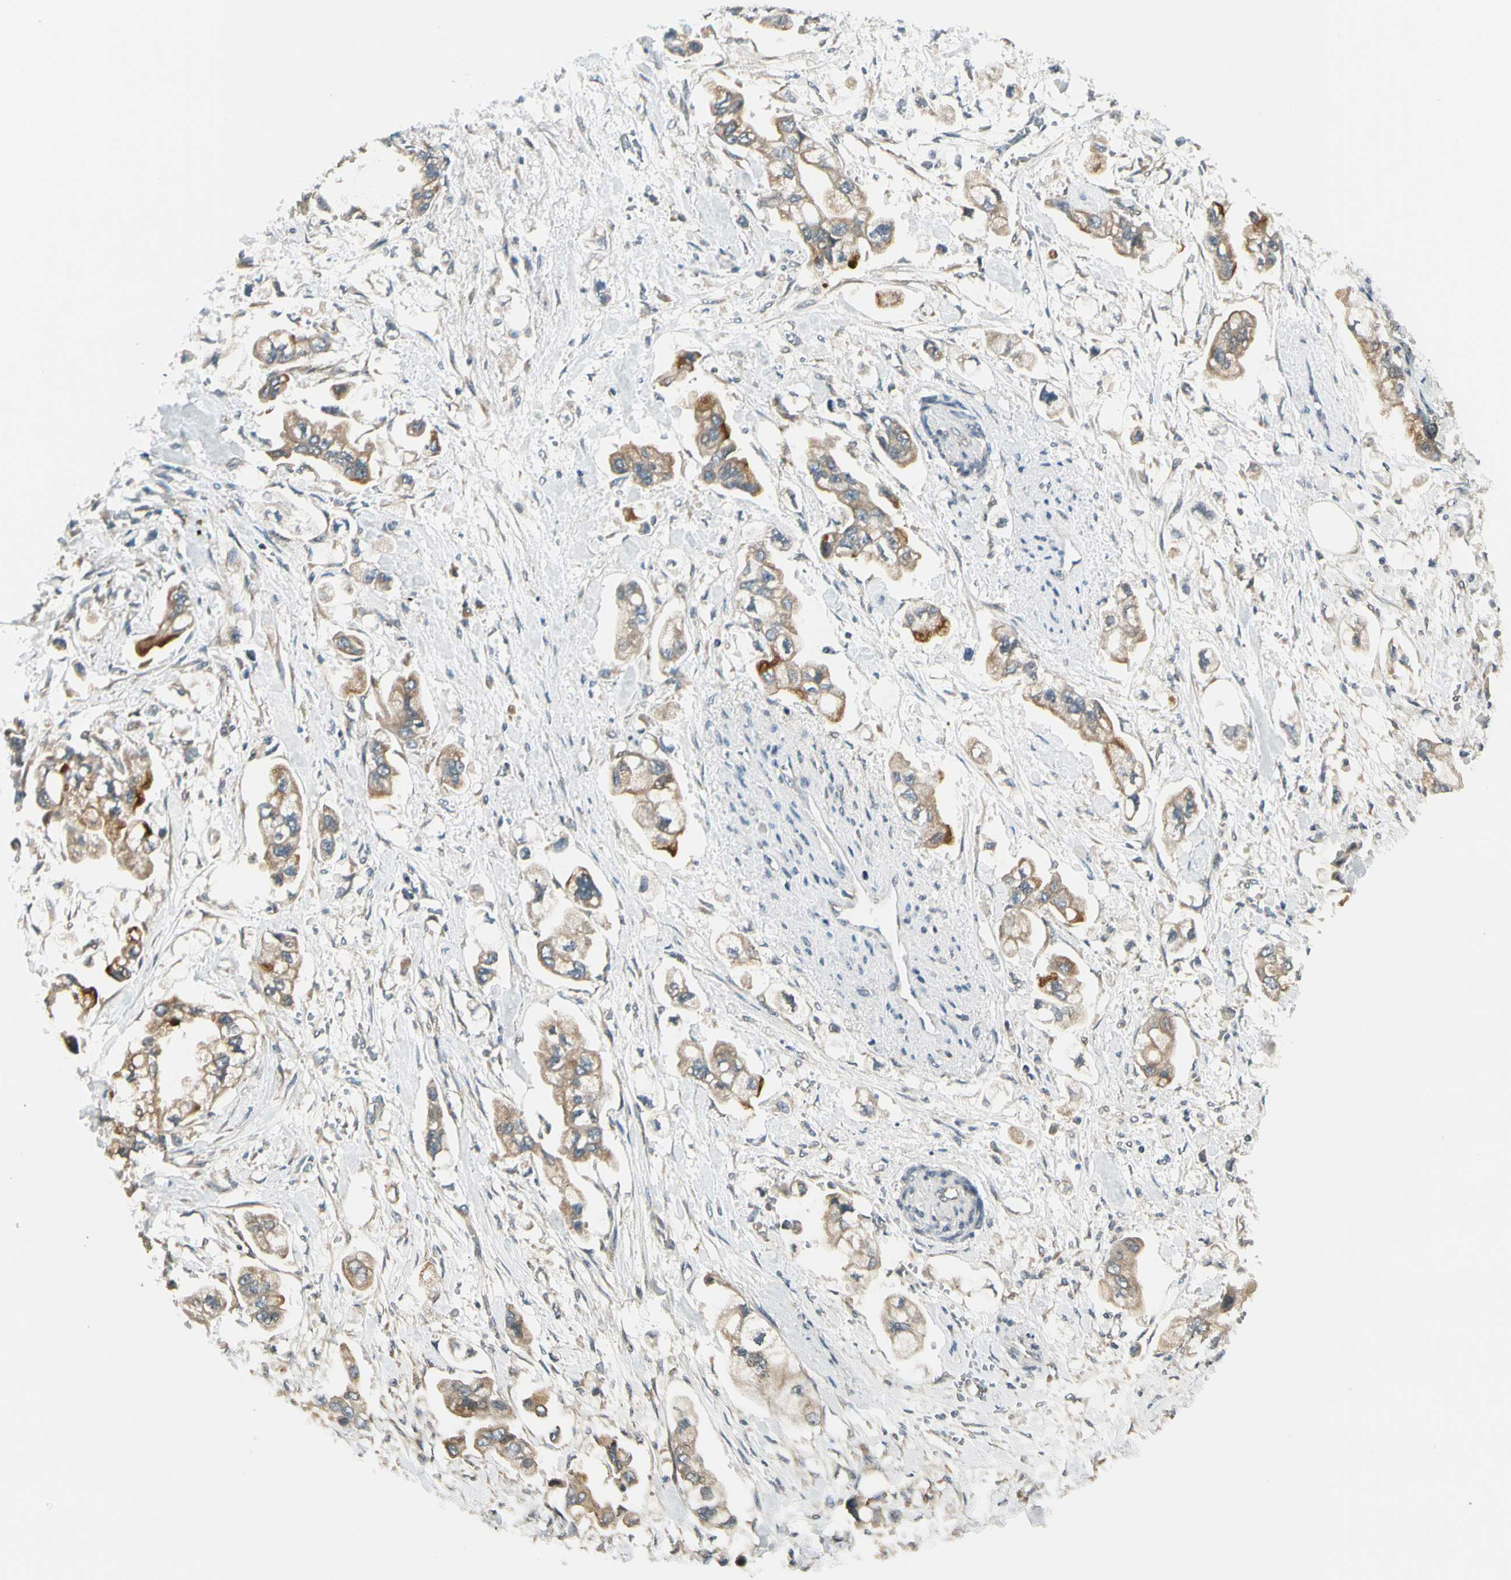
{"staining": {"intensity": "moderate", "quantity": ">75%", "location": "cytoplasmic/membranous"}, "tissue": "stomach cancer", "cell_type": "Tumor cells", "image_type": "cancer", "snomed": [{"axis": "morphology", "description": "Adenocarcinoma, NOS"}, {"axis": "topography", "description": "Stomach"}], "caption": "Adenocarcinoma (stomach) was stained to show a protein in brown. There is medium levels of moderate cytoplasmic/membranous positivity in about >75% of tumor cells. The staining was performed using DAB to visualize the protein expression in brown, while the nuclei were stained in blue with hematoxylin (Magnification: 20x).", "gene": "BNIP1", "patient": {"sex": "male", "age": 62}}